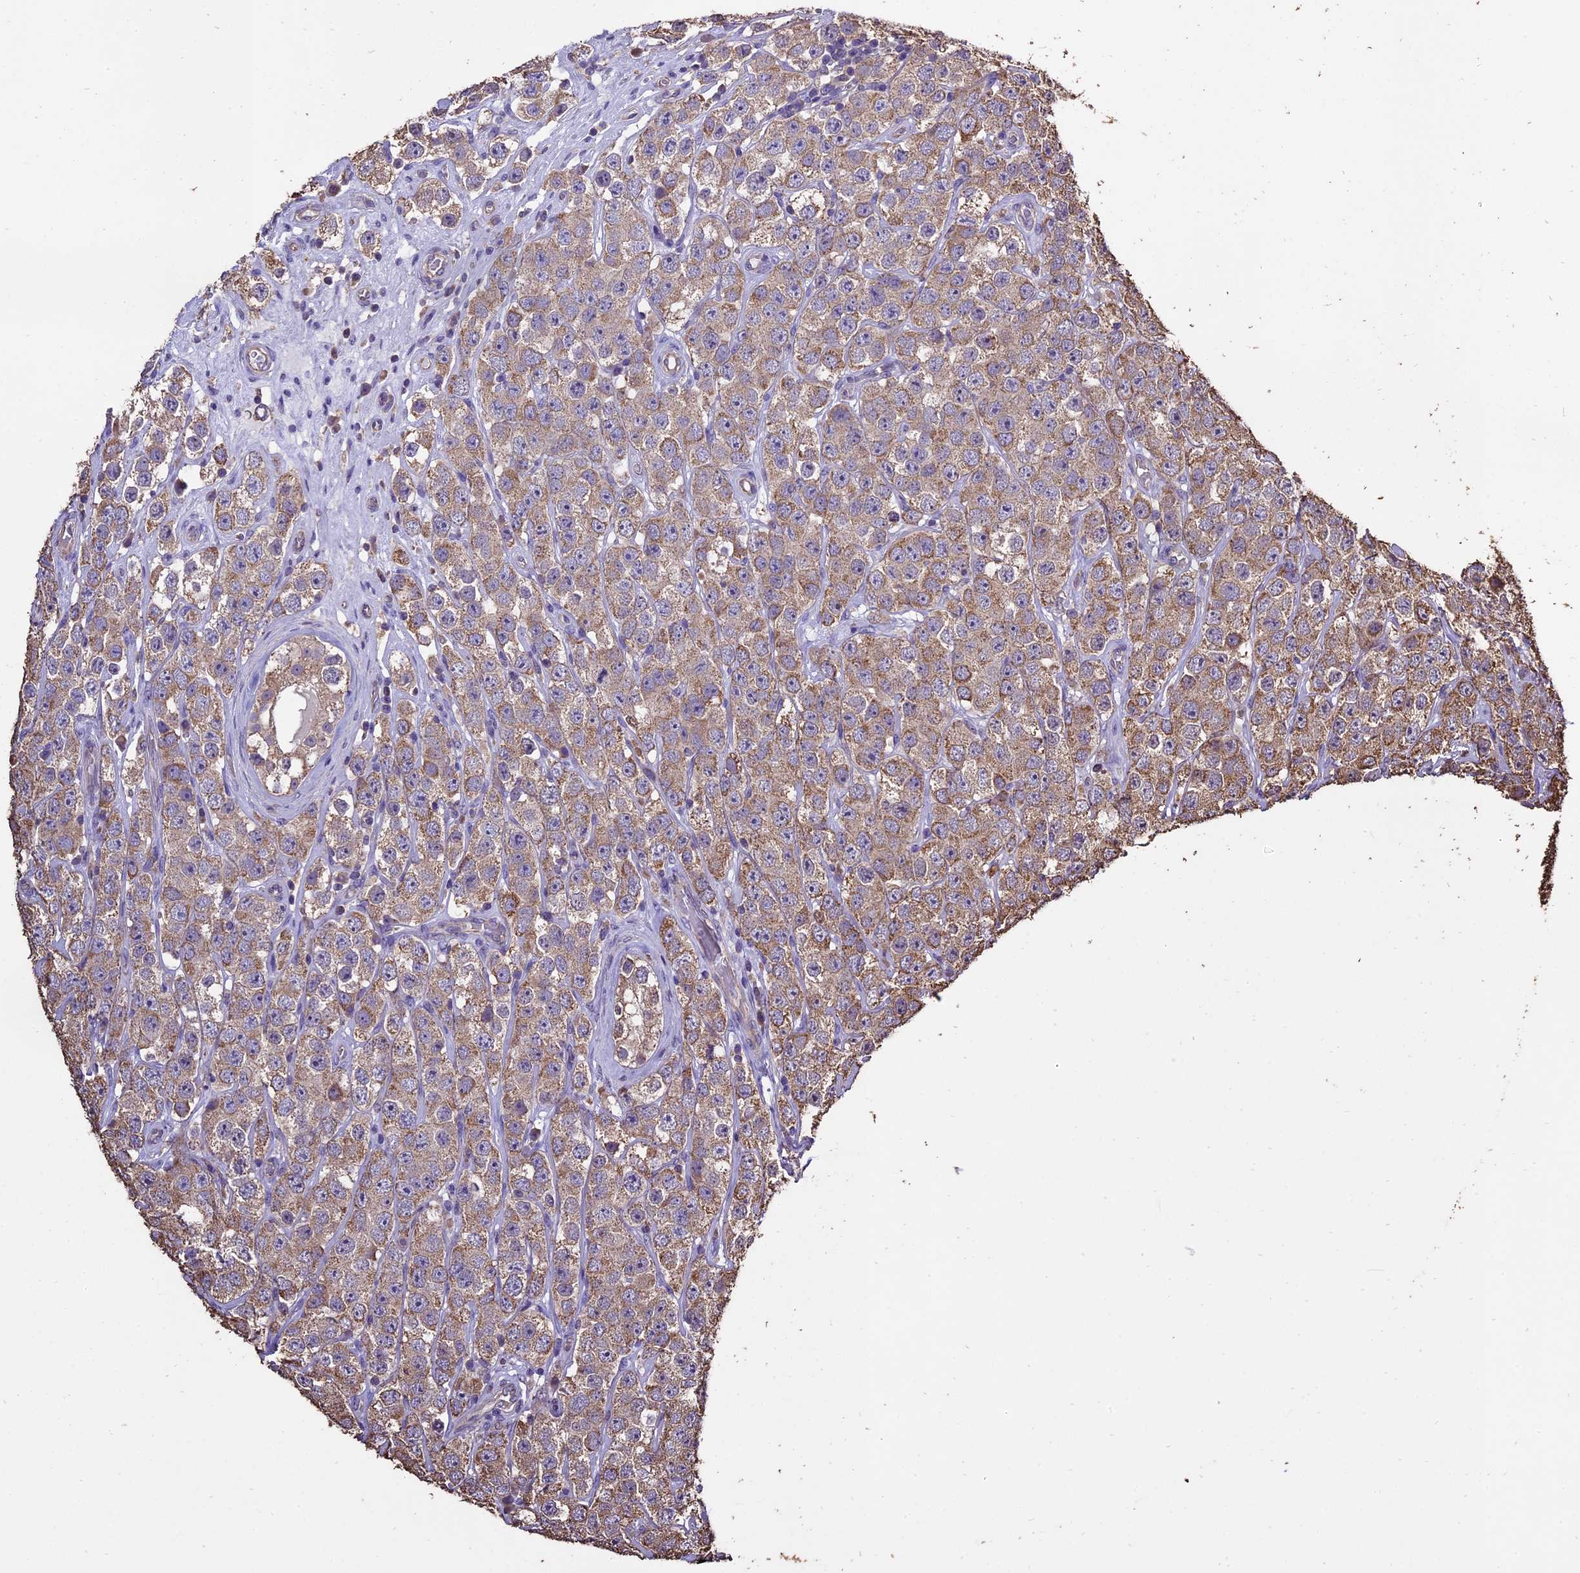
{"staining": {"intensity": "moderate", "quantity": "25%-75%", "location": "cytoplasmic/membranous"}, "tissue": "testis cancer", "cell_type": "Tumor cells", "image_type": "cancer", "snomed": [{"axis": "morphology", "description": "Seminoma, NOS"}, {"axis": "topography", "description": "Testis"}], "caption": "This histopathology image demonstrates immunohistochemistry (IHC) staining of human testis cancer (seminoma), with medium moderate cytoplasmic/membranous expression in about 25%-75% of tumor cells.", "gene": "PGPEP1L", "patient": {"sex": "male", "age": 28}}